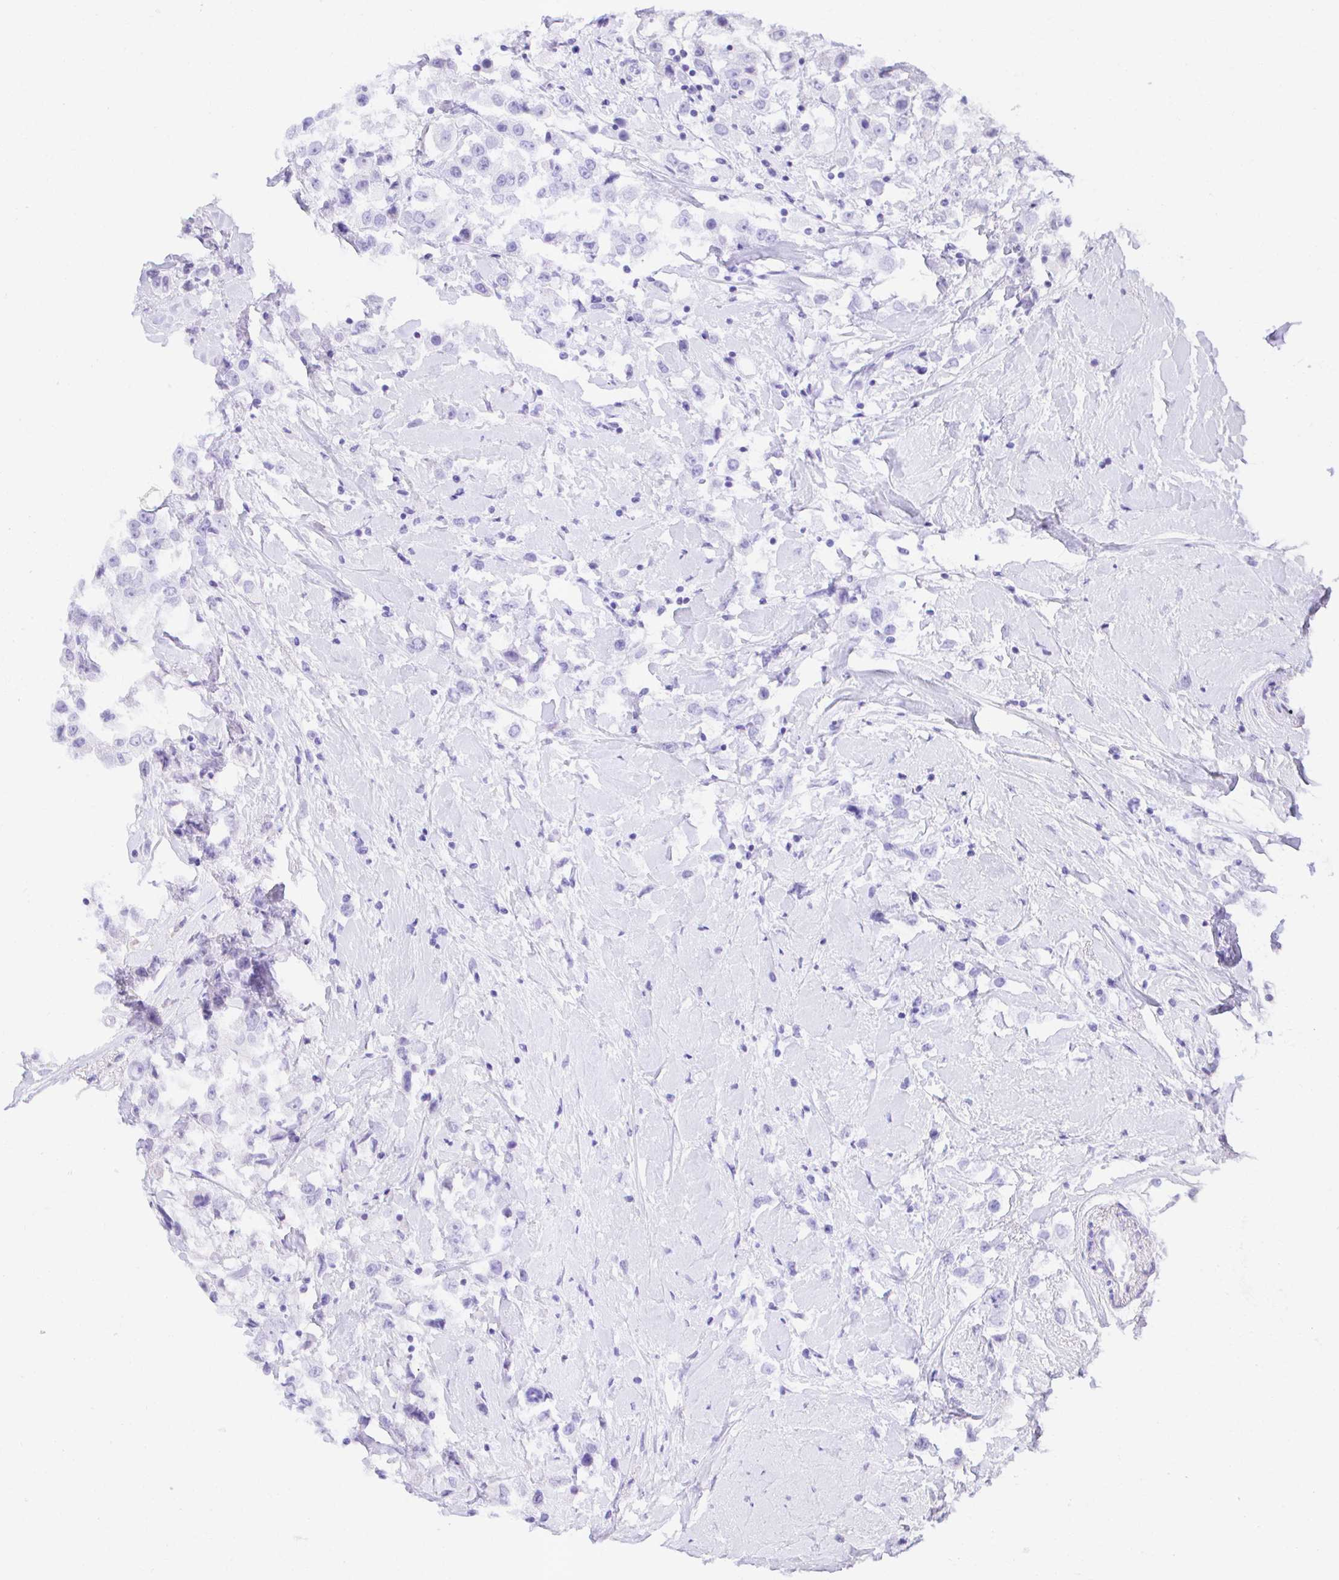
{"staining": {"intensity": "negative", "quantity": "none", "location": "none"}, "tissue": "breast cancer", "cell_type": "Tumor cells", "image_type": "cancer", "snomed": [{"axis": "morphology", "description": "Duct carcinoma"}, {"axis": "topography", "description": "Breast"}], "caption": "Micrograph shows no significant protein staining in tumor cells of breast infiltrating ductal carcinoma.", "gene": "FATE1", "patient": {"sex": "female", "age": 61}}